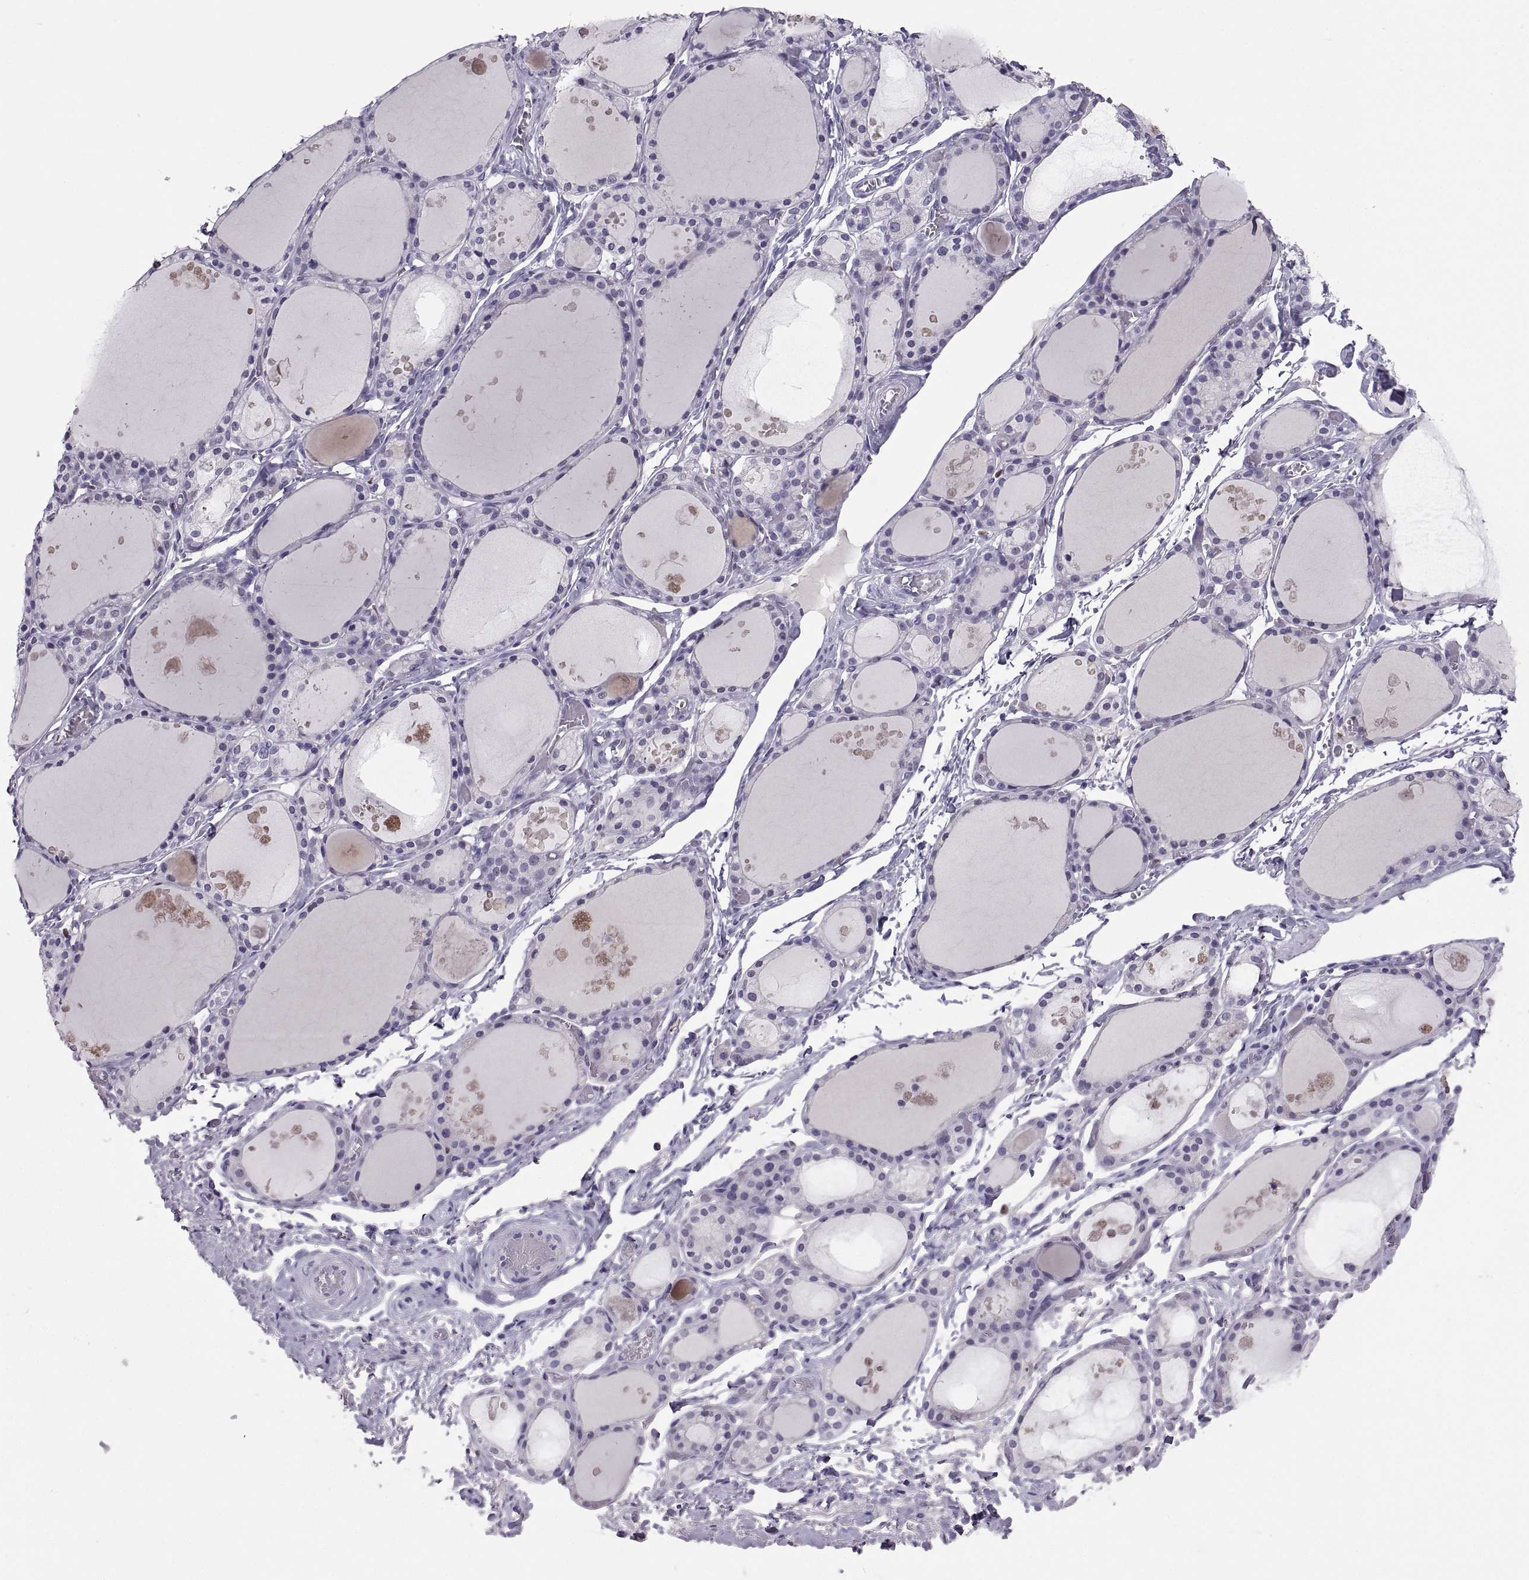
{"staining": {"intensity": "negative", "quantity": "none", "location": "none"}, "tissue": "thyroid gland", "cell_type": "Glandular cells", "image_type": "normal", "snomed": [{"axis": "morphology", "description": "Normal tissue, NOS"}, {"axis": "topography", "description": "Thyroid gland"}], "caption": "A high-resolution image shows IHC staining of benign thyroid gland, which exhibits no significant staining in glandular cells.", "gene": "SOX21", "patient": {"sex": "male", "age": 68}}